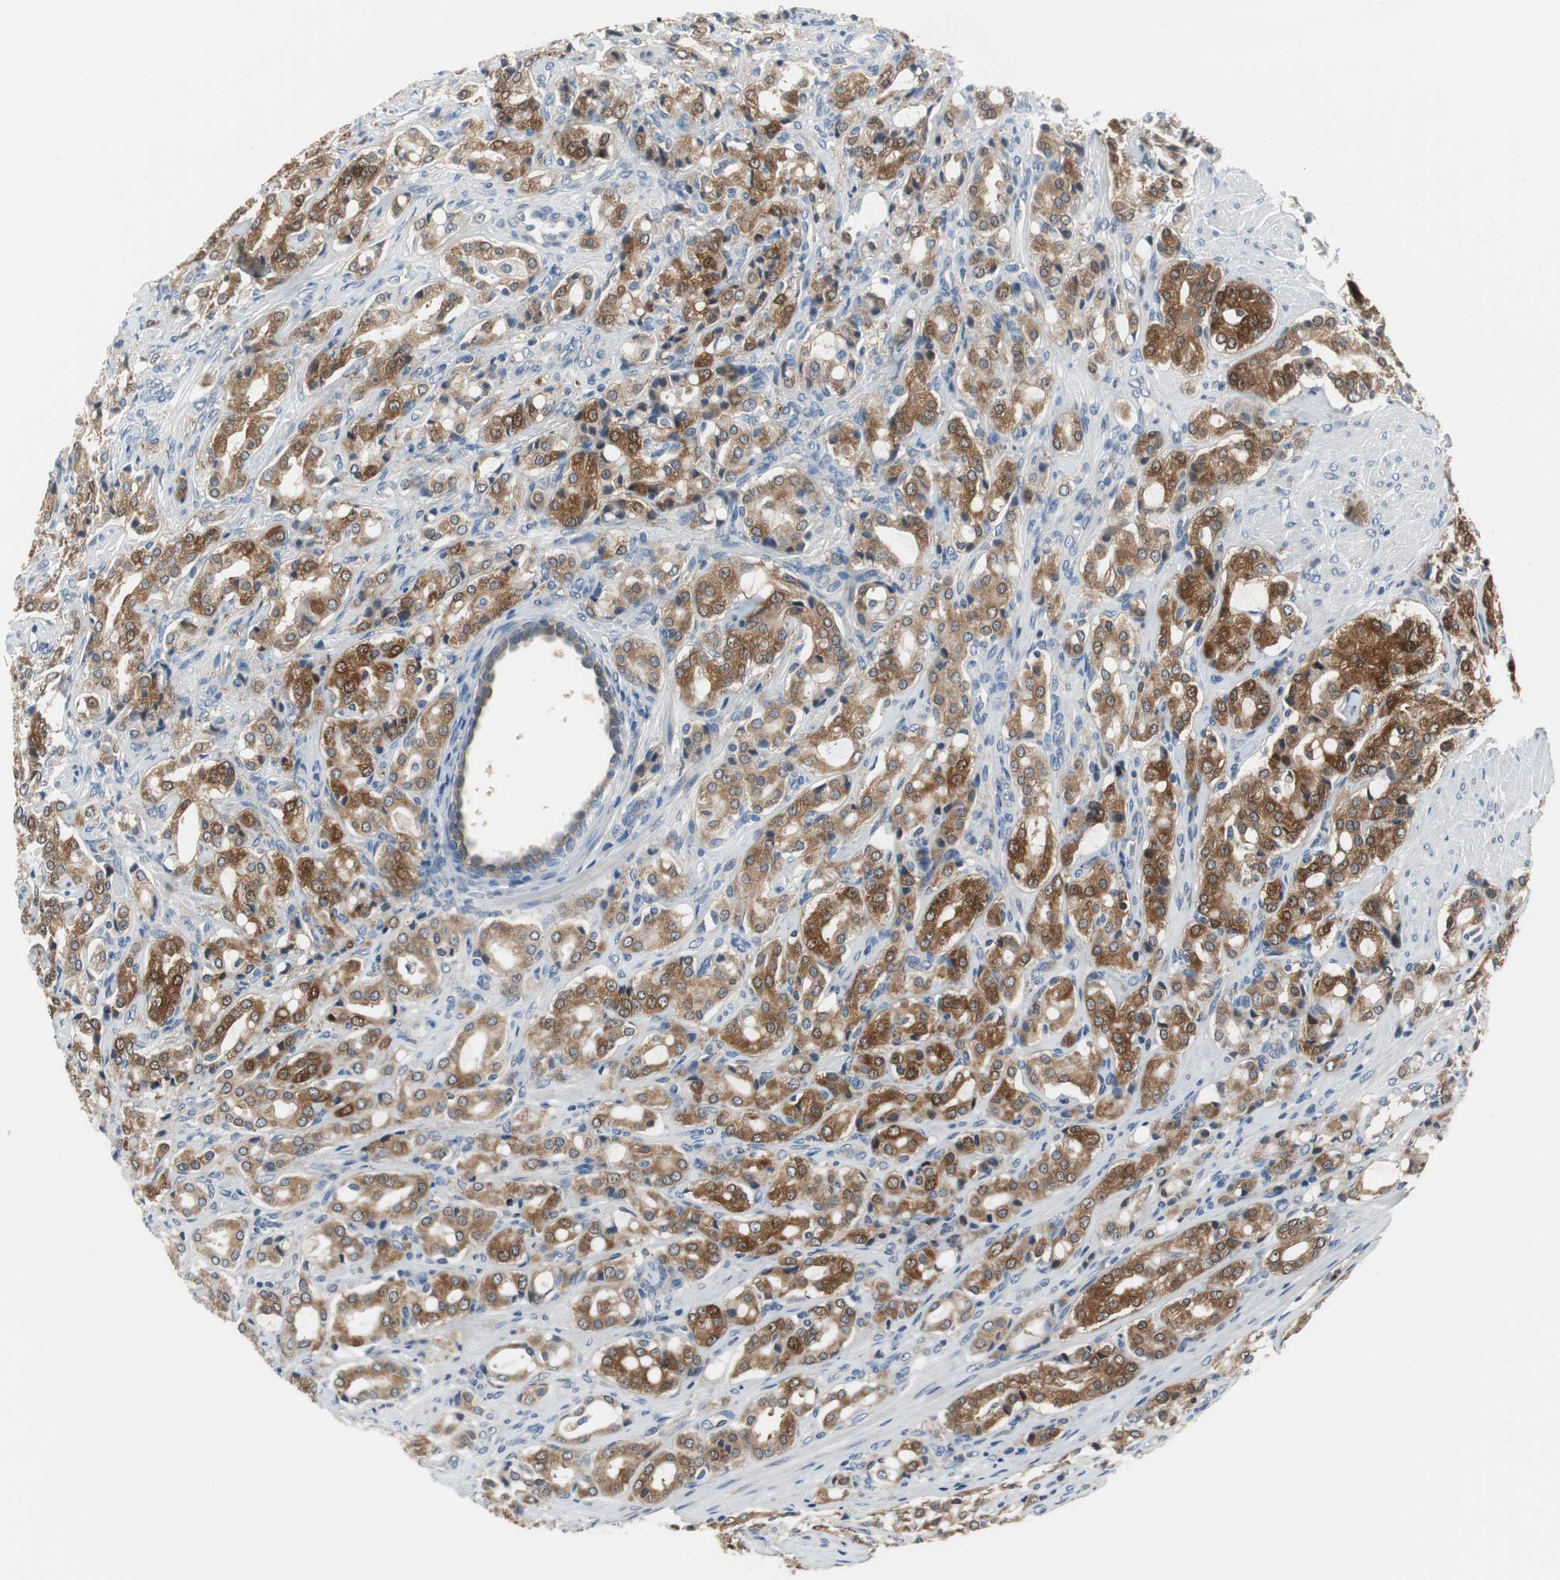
{"staining": {"intensity": "strong", "quantity": ">75%", "location": "cytoplasmic/membranous"}, "tissue": "prostate cancer", "cell_type": "Tumor cells", "image_type": "cancer", "snomed": [{"axis": "morphology", "description": "Adenocarcinoma, High grade"}, {"axis": "topography", "description": "Prostate"}], "caption": "Approximately >75% of tumor cells in prostate adenocarcinoma (high-grade) show strong cytoplasmic/membranous protein staining as visualized by brown immunohistochemical staining.", "gene": "PLAA", "patient": {"sex": "male", "age": 72}}